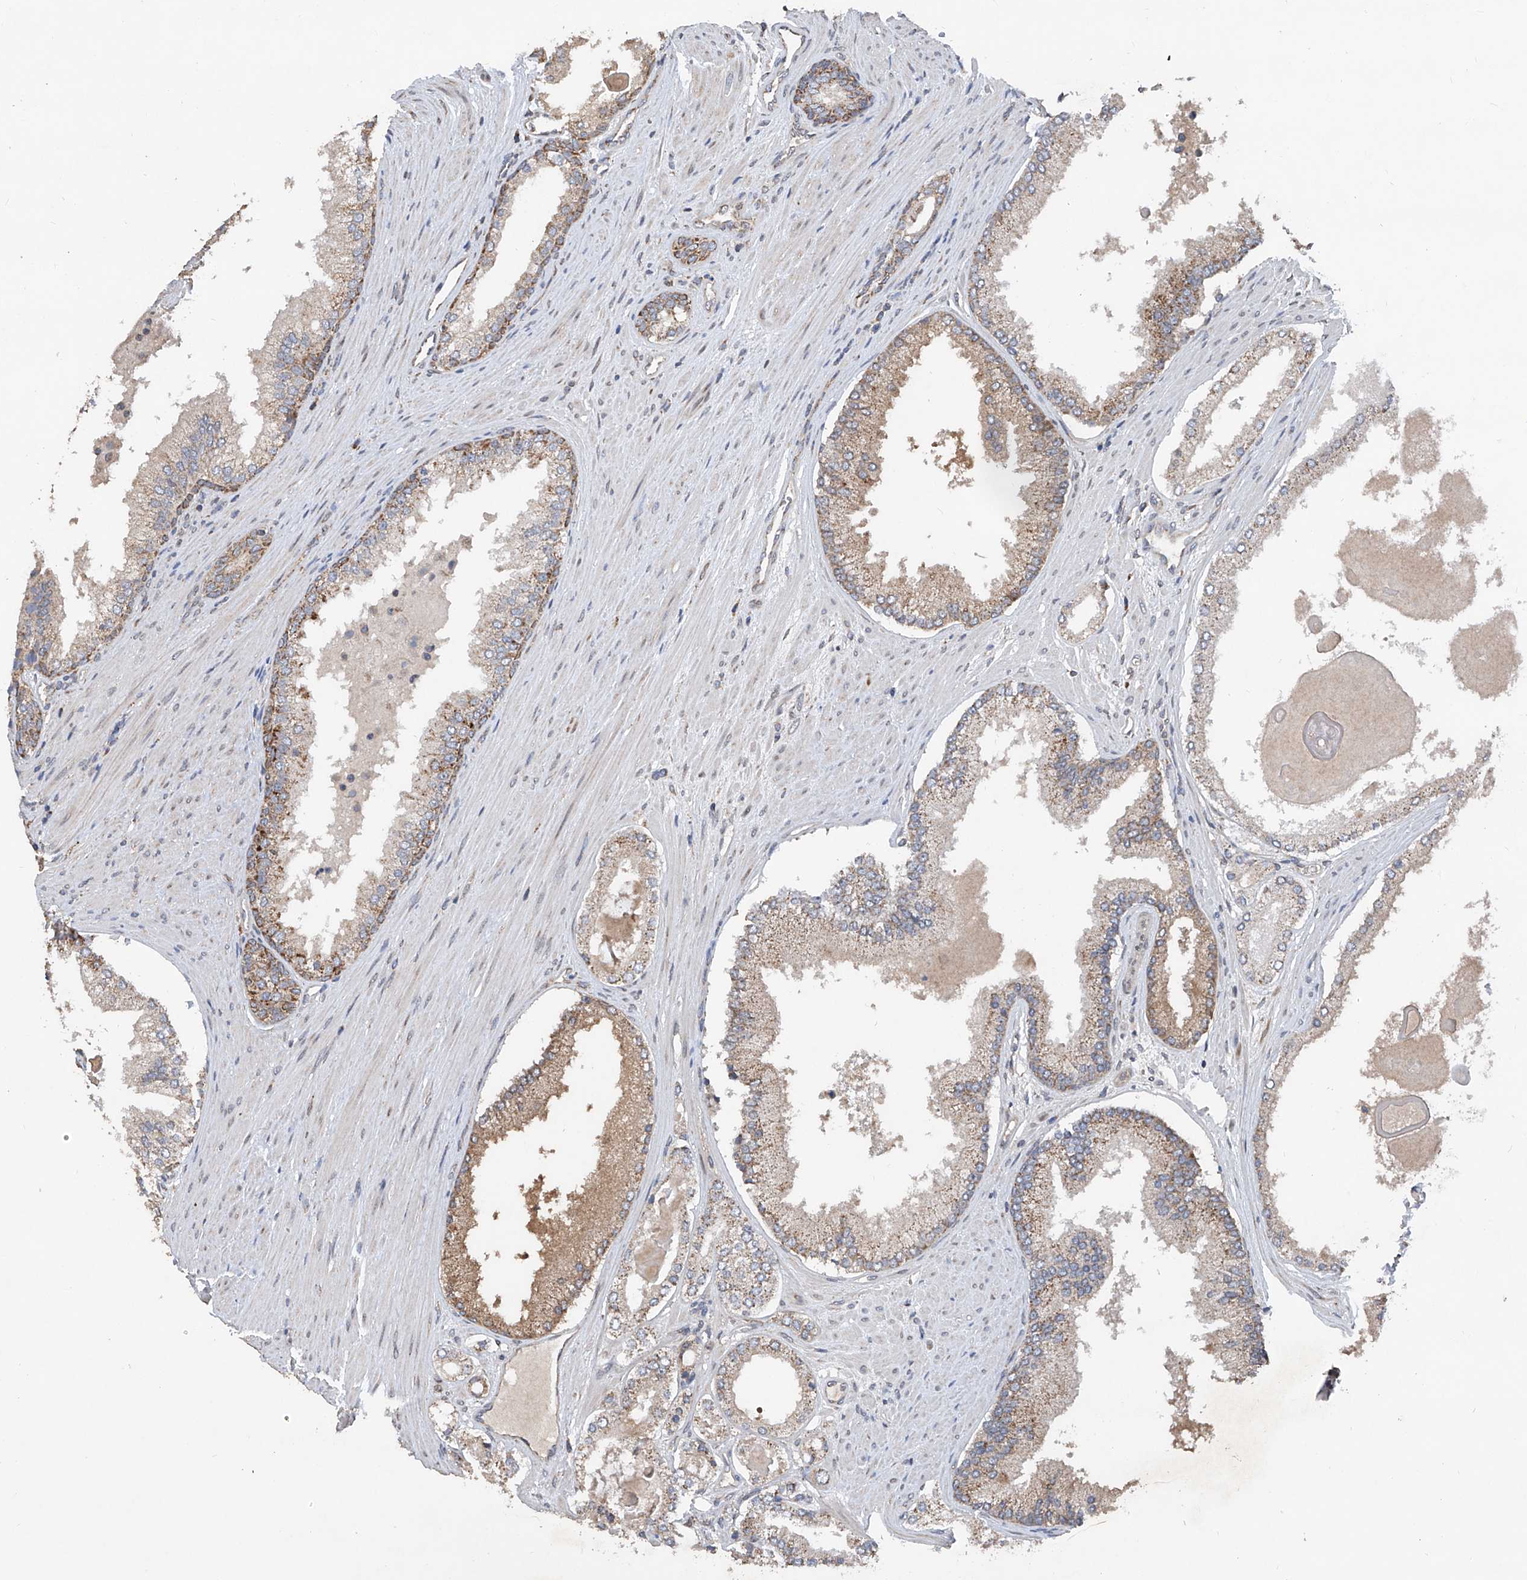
{"staining": {"intensity": "weak", "quantity": ">75%", "location": "cytoplasmic/membranous"}, "tissue": "prostate cancer", "cell_type": "Tumor cells", "image_type": "cancer", "snomed": [{"axis": "morphology", "description": "Adenocarcinoma, High grade"}, {"axis": "topography", "description": "Prostate"}], "caption": "Prostate cancer stained with a protein marker shows weak staining in tumor cells.", "gene": "BCKDHB", "patient": {"sex": "male", "age": 60}}